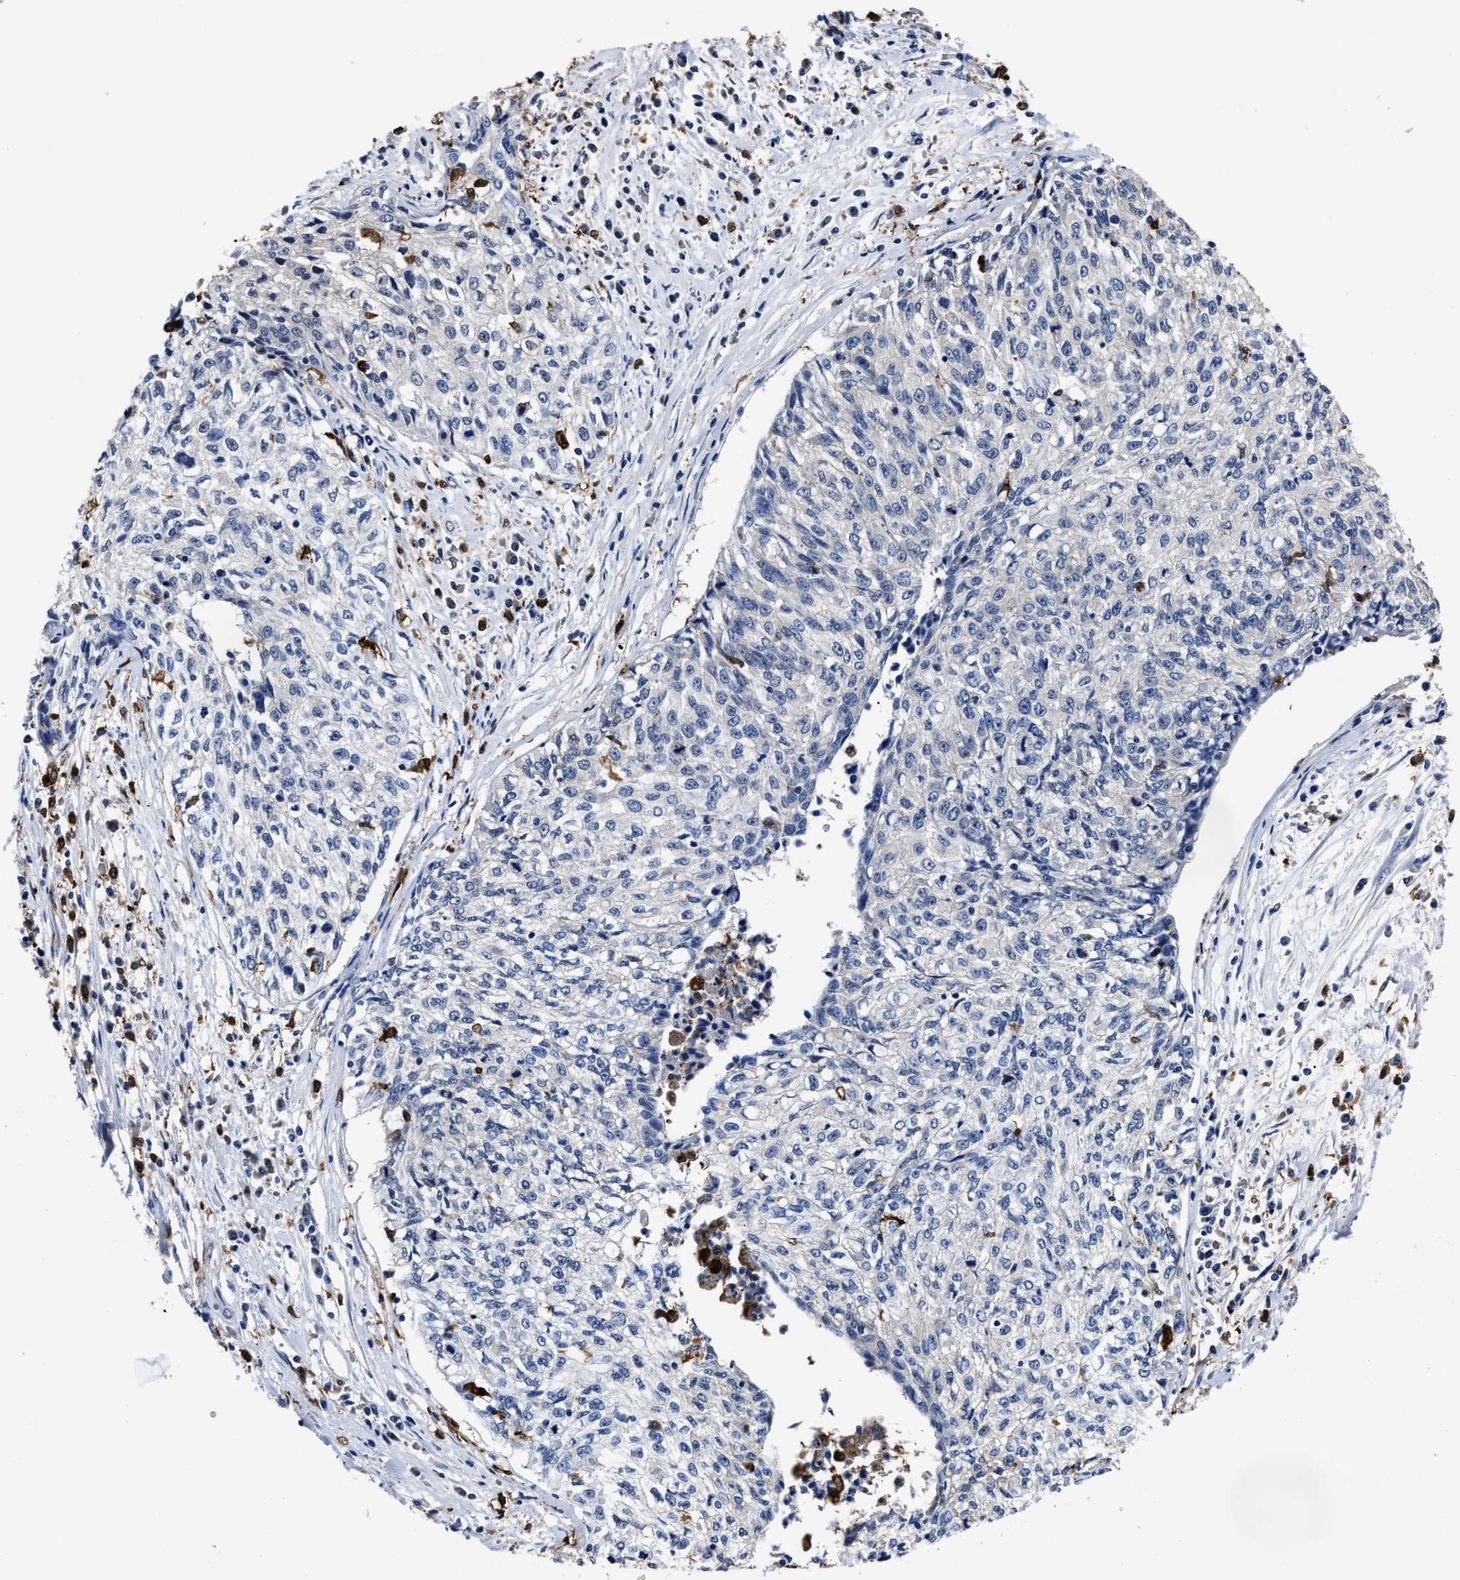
{"staining": {"intensity": "negative", "quantity": "none", "location": "none"}, "tissue": "cervical cancer", "cell_type": "Tumor cells", "image_type": "cancer", "snomed": [{"axis": "morphology", "description": "Squamous cell carcinoma, NOS"}, {"axis": "topography", "description": "Cervix"}], "caption": "High power microscopy photomicrograph of an IHC histopathology image of cervical cancer (squamous cell carcinoma), revealing no significant expression in tumor cells.", "gene": "PRPF4B", "patient": {"sex": "female", "age": 57}}